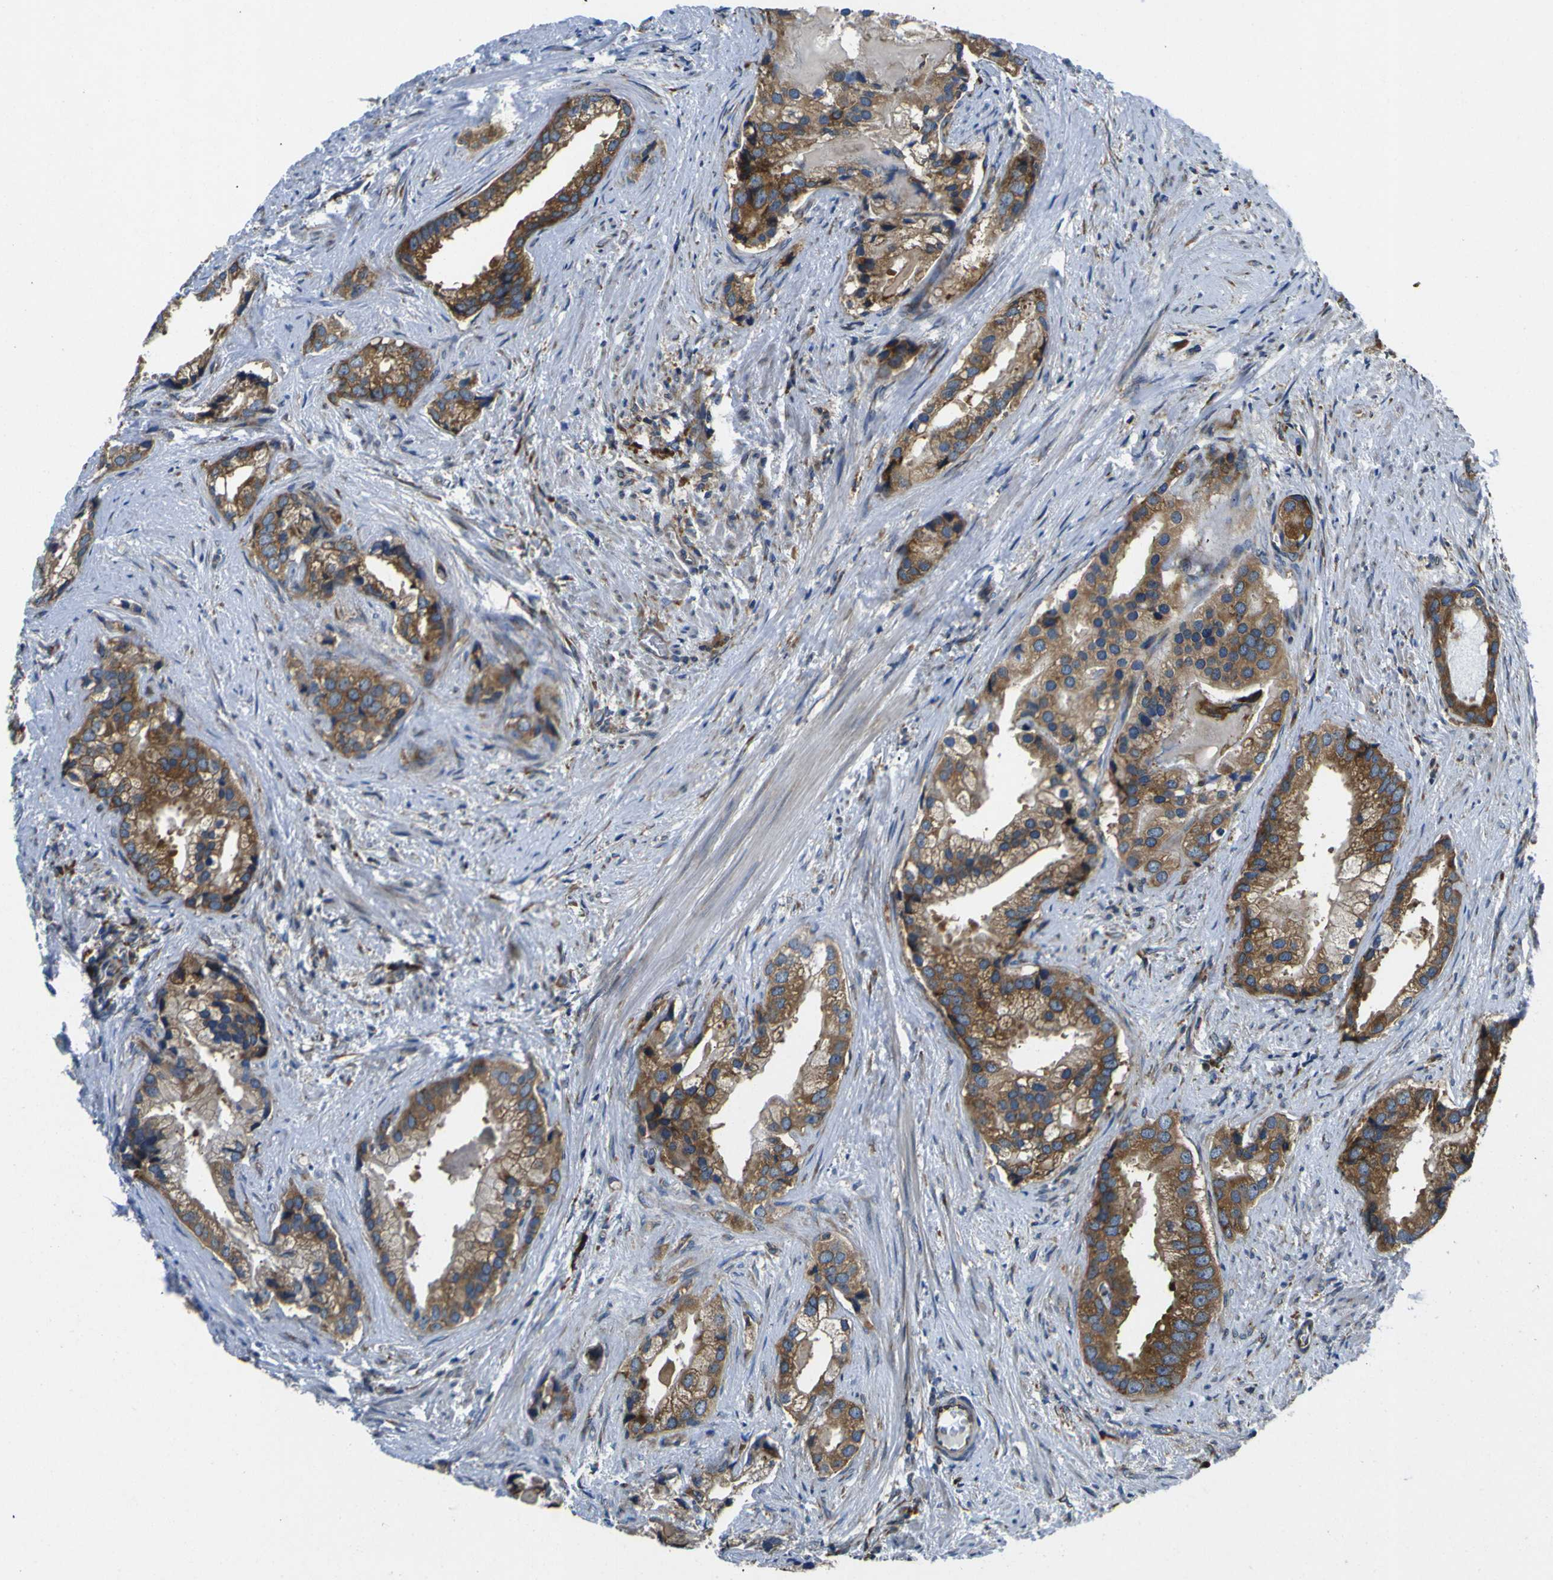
{"staining": {"intensity": "strong", "quantity": ">75%", "location": "cytoplasmic/membranous"}, "tissue": "prostate cancer", "cell_type": "Tumor cells", "image_type": "cancer", "snomed": [{"axis": "morphology", "description": "Adenocarcinoma, Low grade"}, {"axis": "topography", "description": "Prostate"}], "caption": "Protein staining demonstrates strong cytoplasmic/membranous expression in about >75% of tumor cells in prostate cancer (low-grade adenocarcinoma).", "gene": "RPSA", "patient": {"sex": "male", "age": 71}}